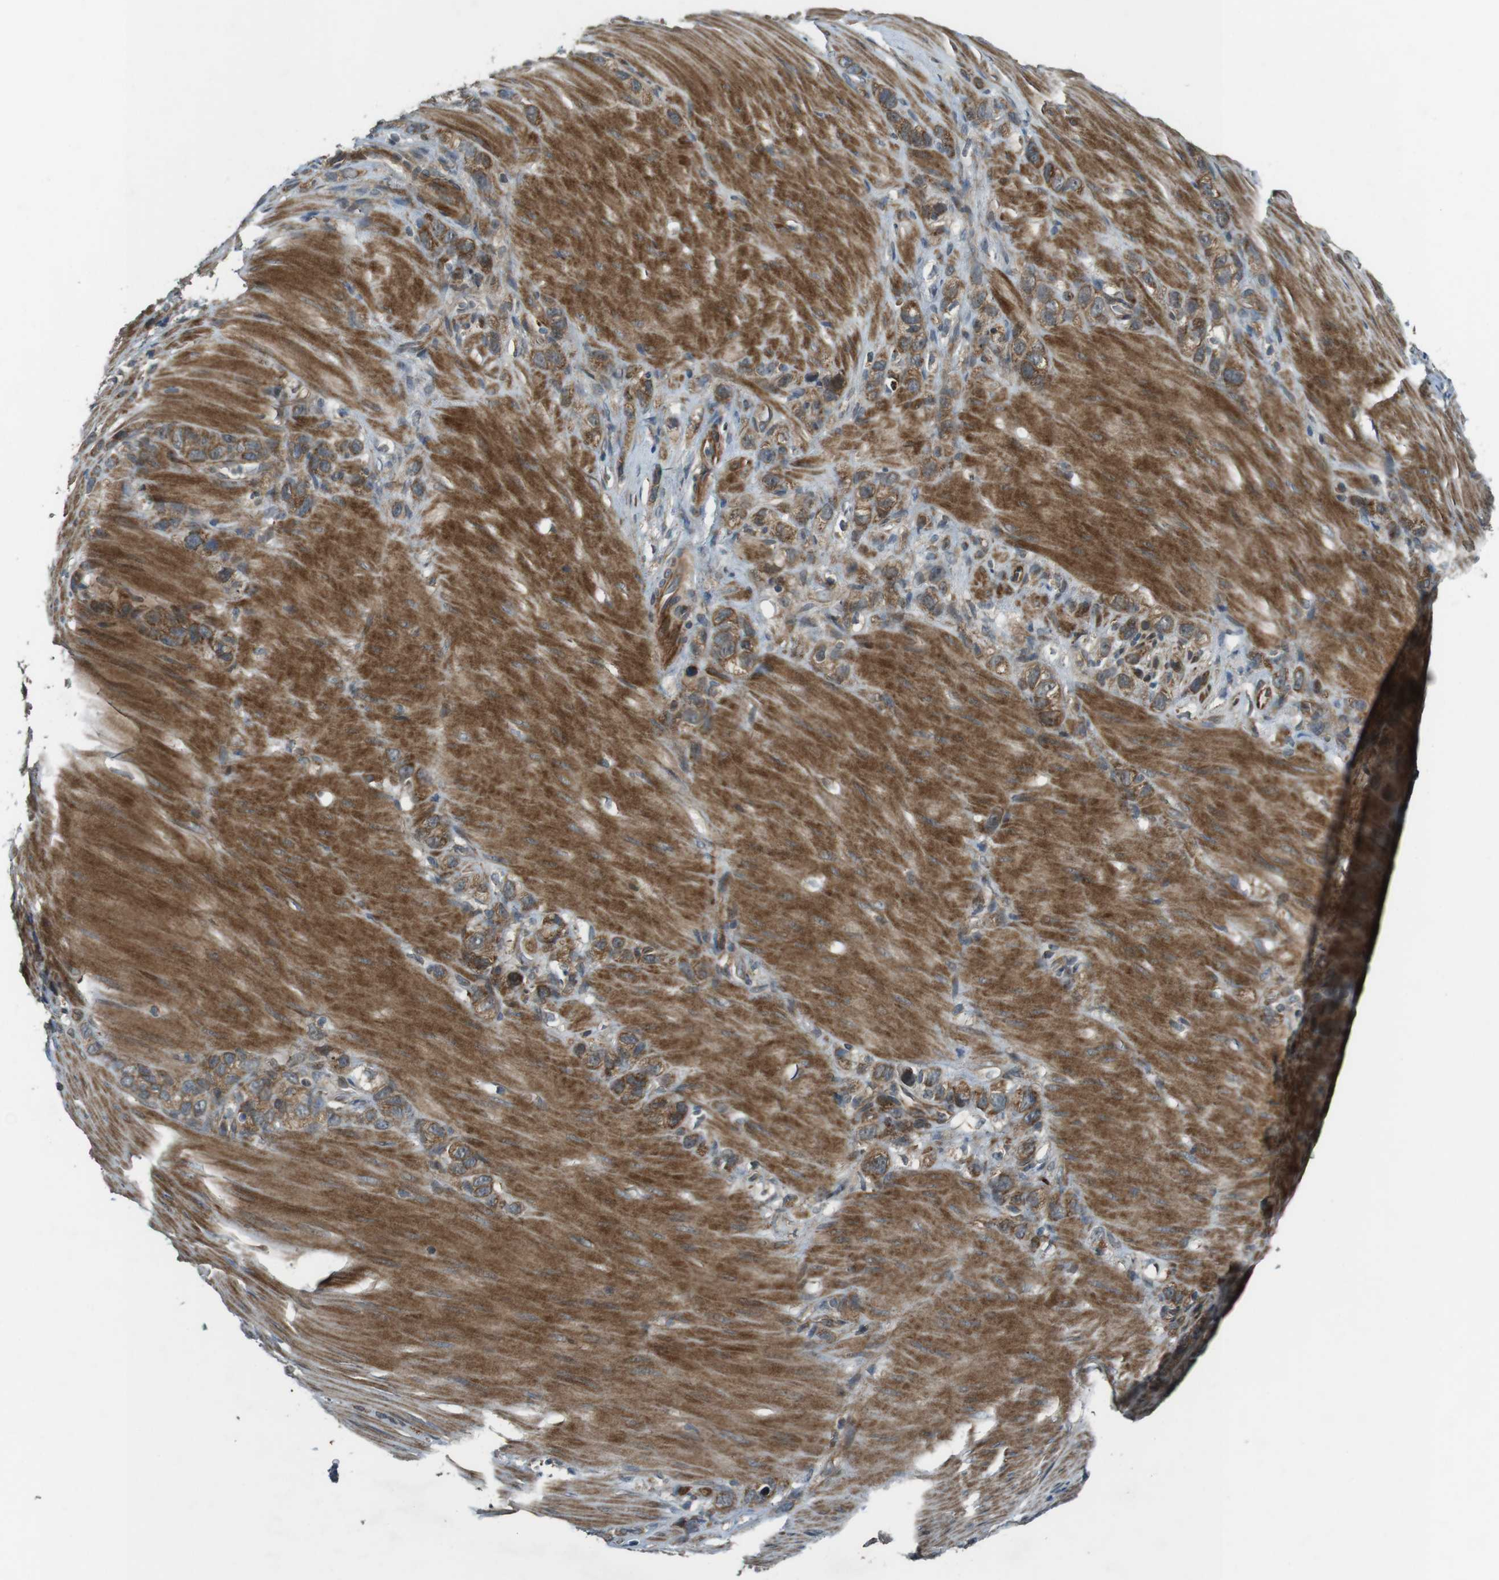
{"staining": {"intensity": "moderate", "quantity": ">75%", "location": "cytoplasmic/membranous"}, "tissue": "stomach cancer", "cell_type": "Tumor cells", "image_type": "cancer", "snomed": [{"axis": "morphology", "description": "Normal tissue, NOS"}, {"axis": "morphology", "description": "Adenocarcinoma, NOS"}, {"axis": "morphology", "description": "Adenocarcinoma, High grade"}, {"axis": "topography", "description": "Stomach, upper"}, {"axis": "topography", "description": "Stomach"}], "caption": "An immunohistochemistry (IHC) photomicrograph of neoplastic tissue is shown. Protein staining in brown labels moderate cytoplasmic/membranous positivity in adenocarcinoma (high-grade) (stomach) within tumor cells.", "gene": "IFFO2", "patient": {"sex": "female", "age": 65}}